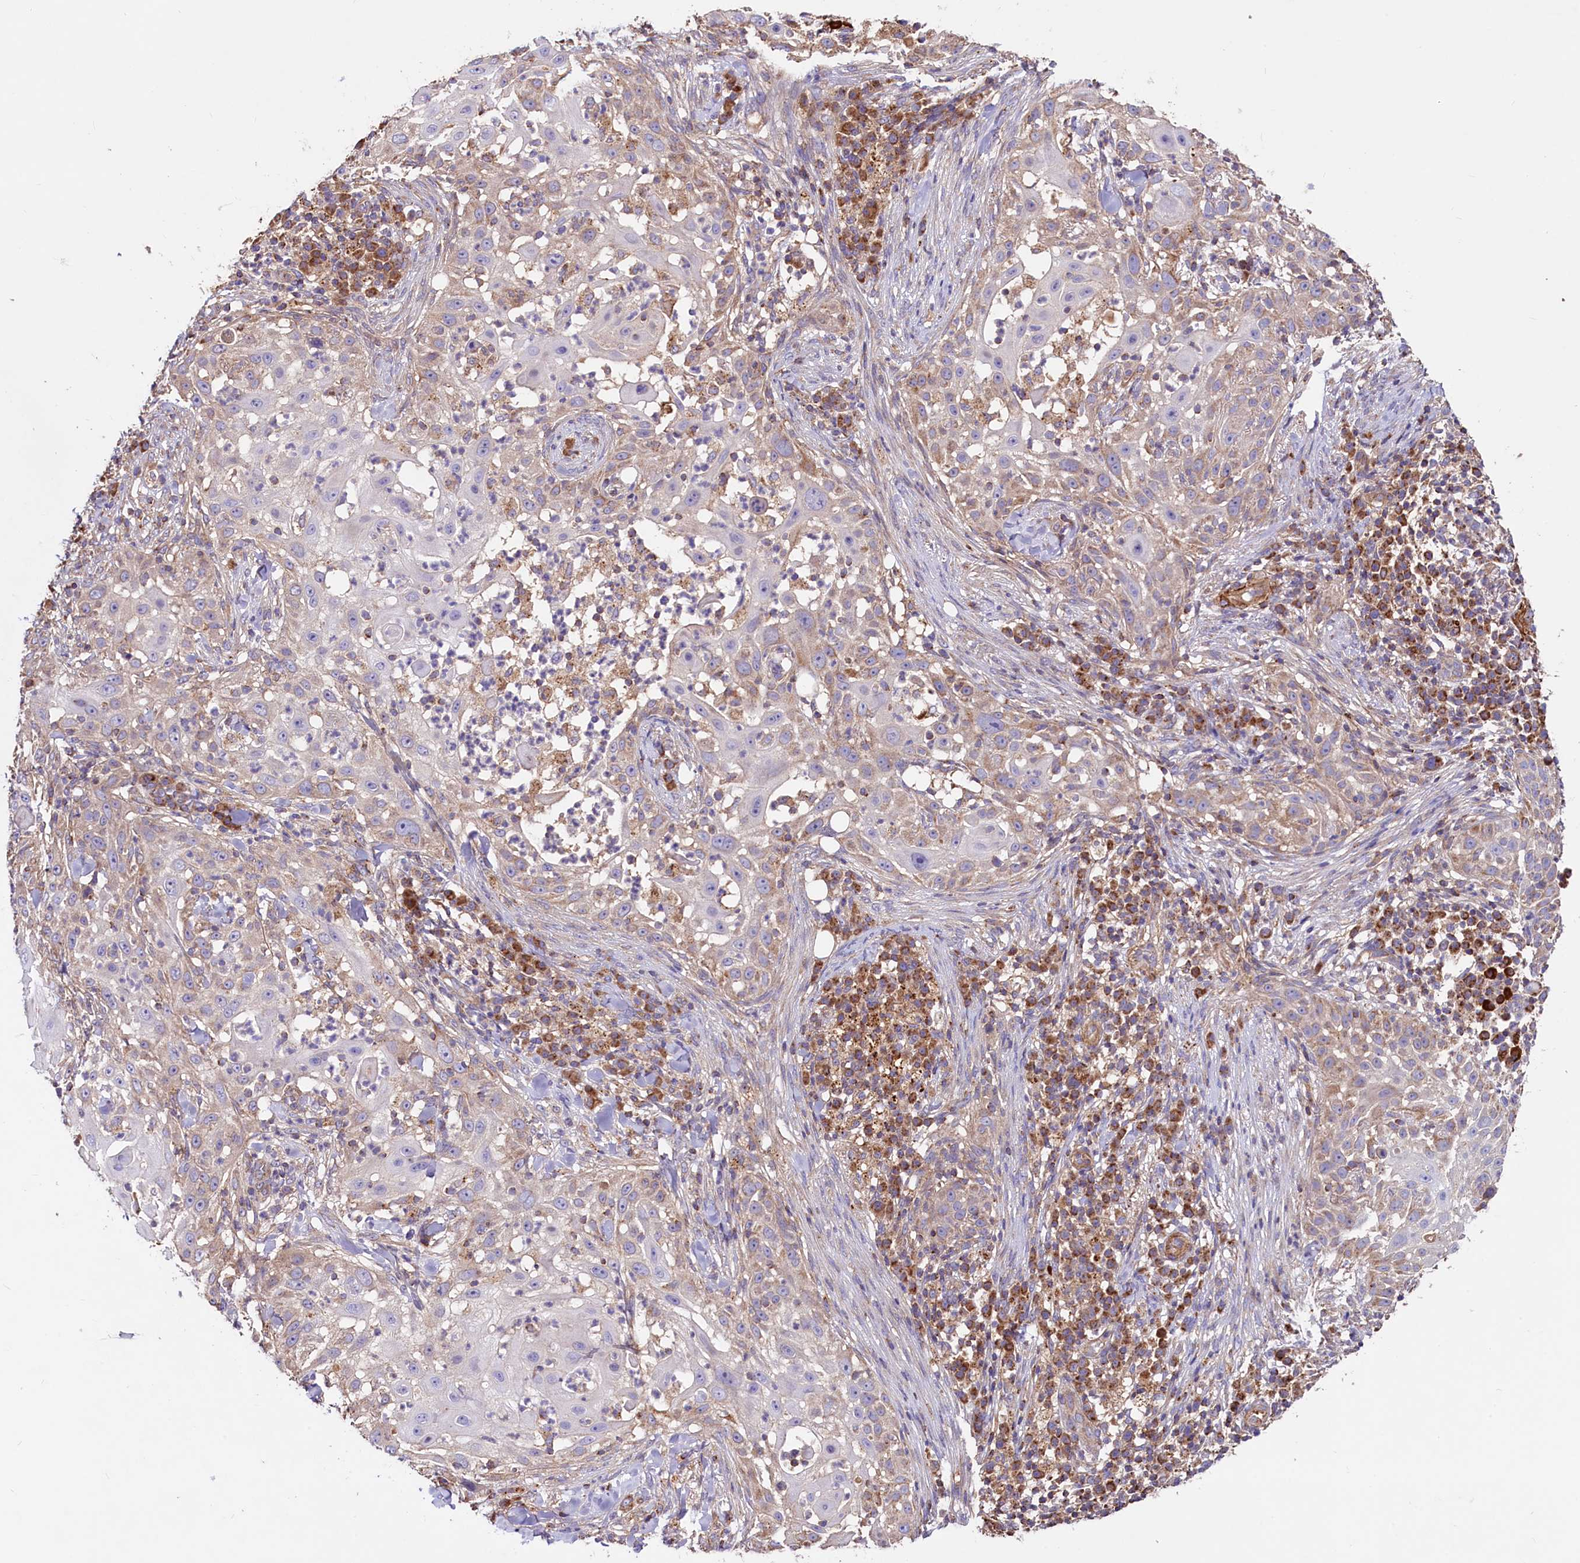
{"staining": {"intensity": "weak", "quantity": "<25%", "location": "cytoplasmic/membranous"}, "tissue": "skin cancer", "cell_type": "Tumor cells", "image_type": "cancer", "snomed": [{"axis": "morphology", "description": "Squamous cell carcinoma, NOS"}, {"axis": "topography", "description": "Skin"}], "caption": "Squamous cell carcinoma (skin) was stained to show a protein in brown. There is no significant staining in tumor cells.", "gene": "CIAO3", "patient": {"sex": "female", "age": 44}}